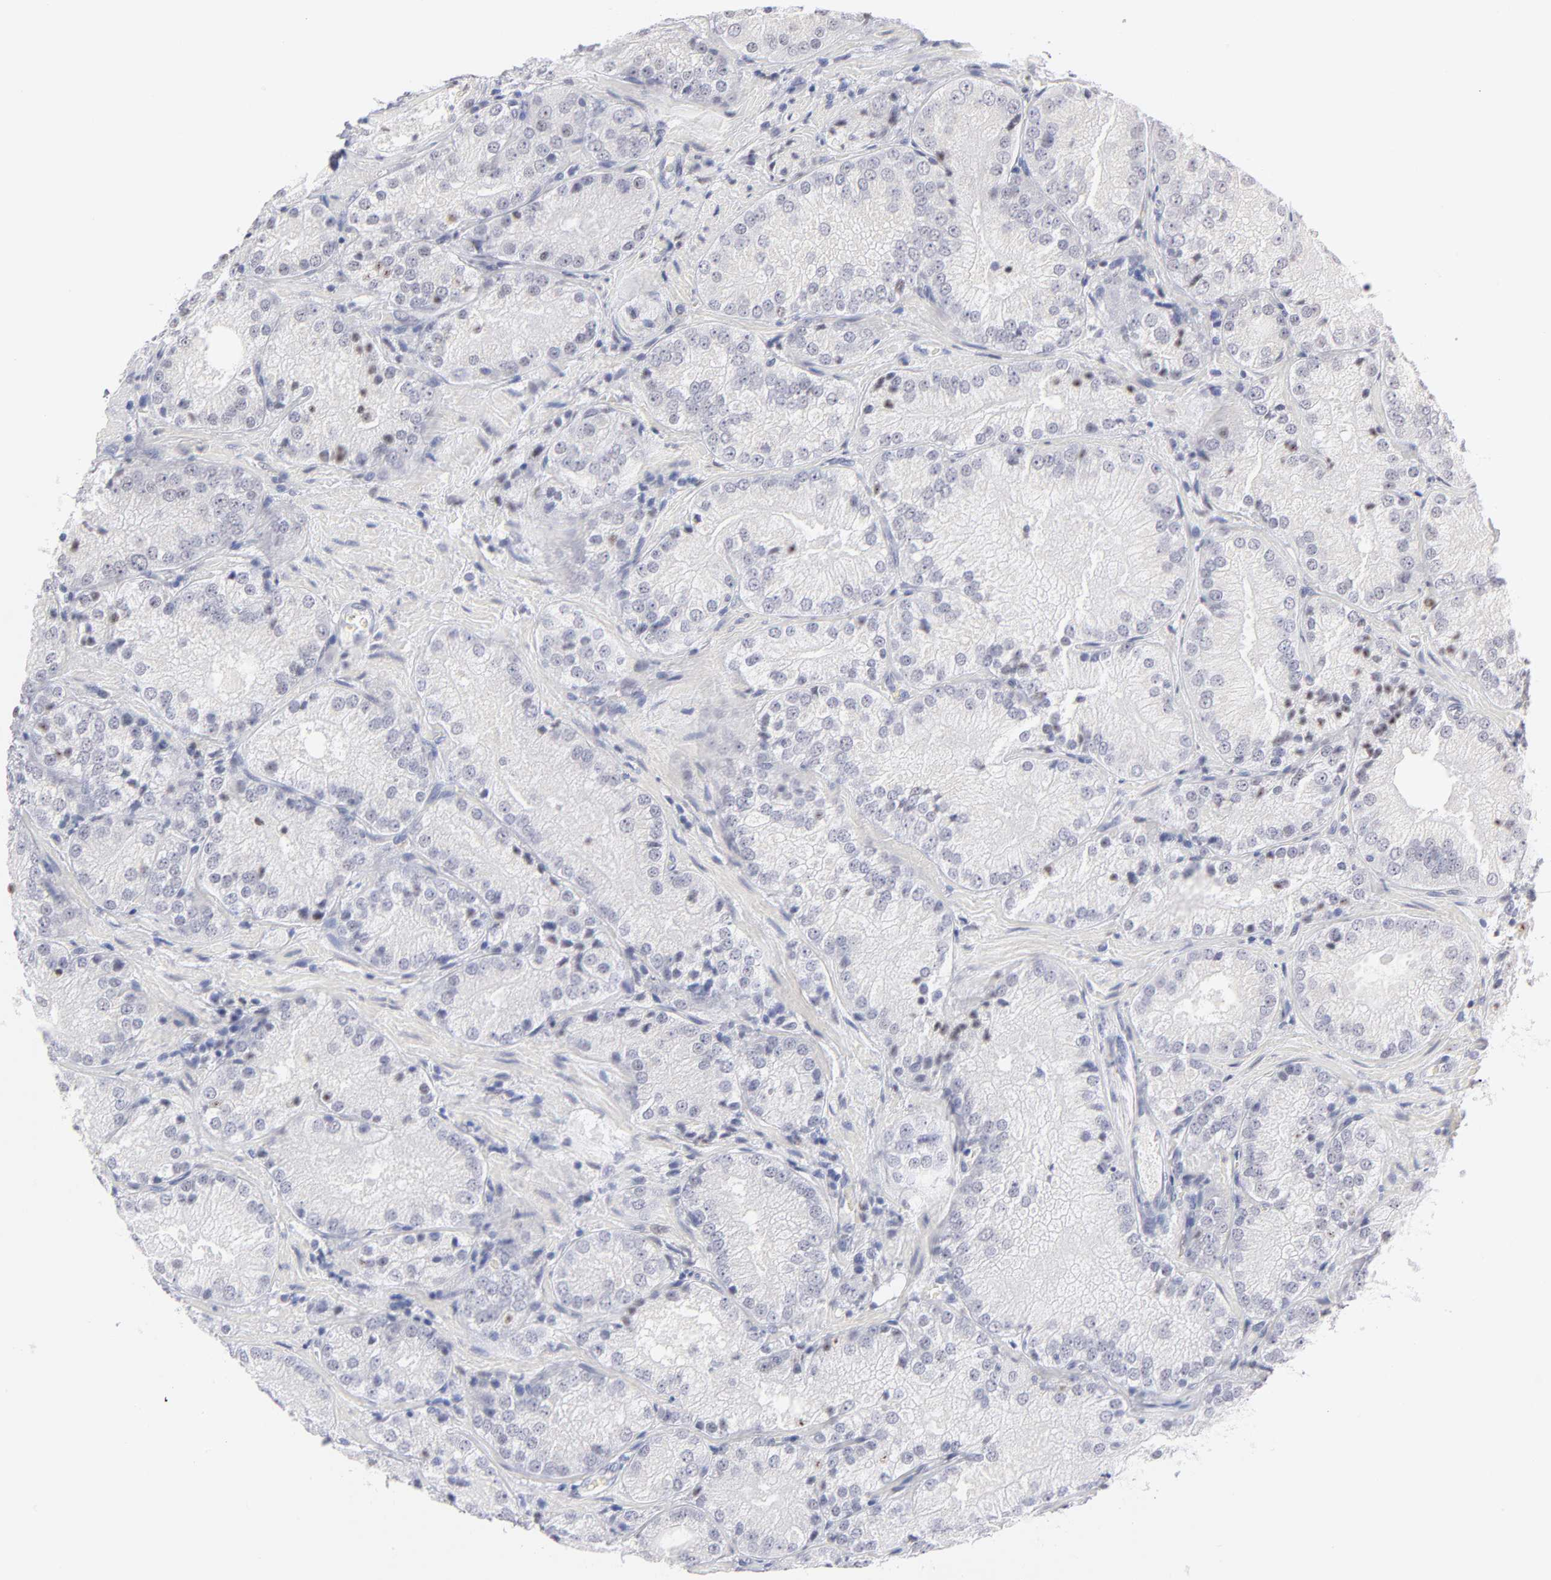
{"staining": {"intensity": "negative", "quantity": "none", "location": "none"}, "tissue": "prostate cancer", "cell_type": "Tumor cells", "image_type": "cancer", "snomed": [{"axis": "morphology", "description": "Adenocarcinoma, Low grade"}, {"axis": "topography", "description": "Prostate"}], "caption": "Tumor cells show no significant protein positivity in prostate low-grade adenocarcinoma.", "gene": "KHNYN", "patient": {"sex": "male", "age": 60}}